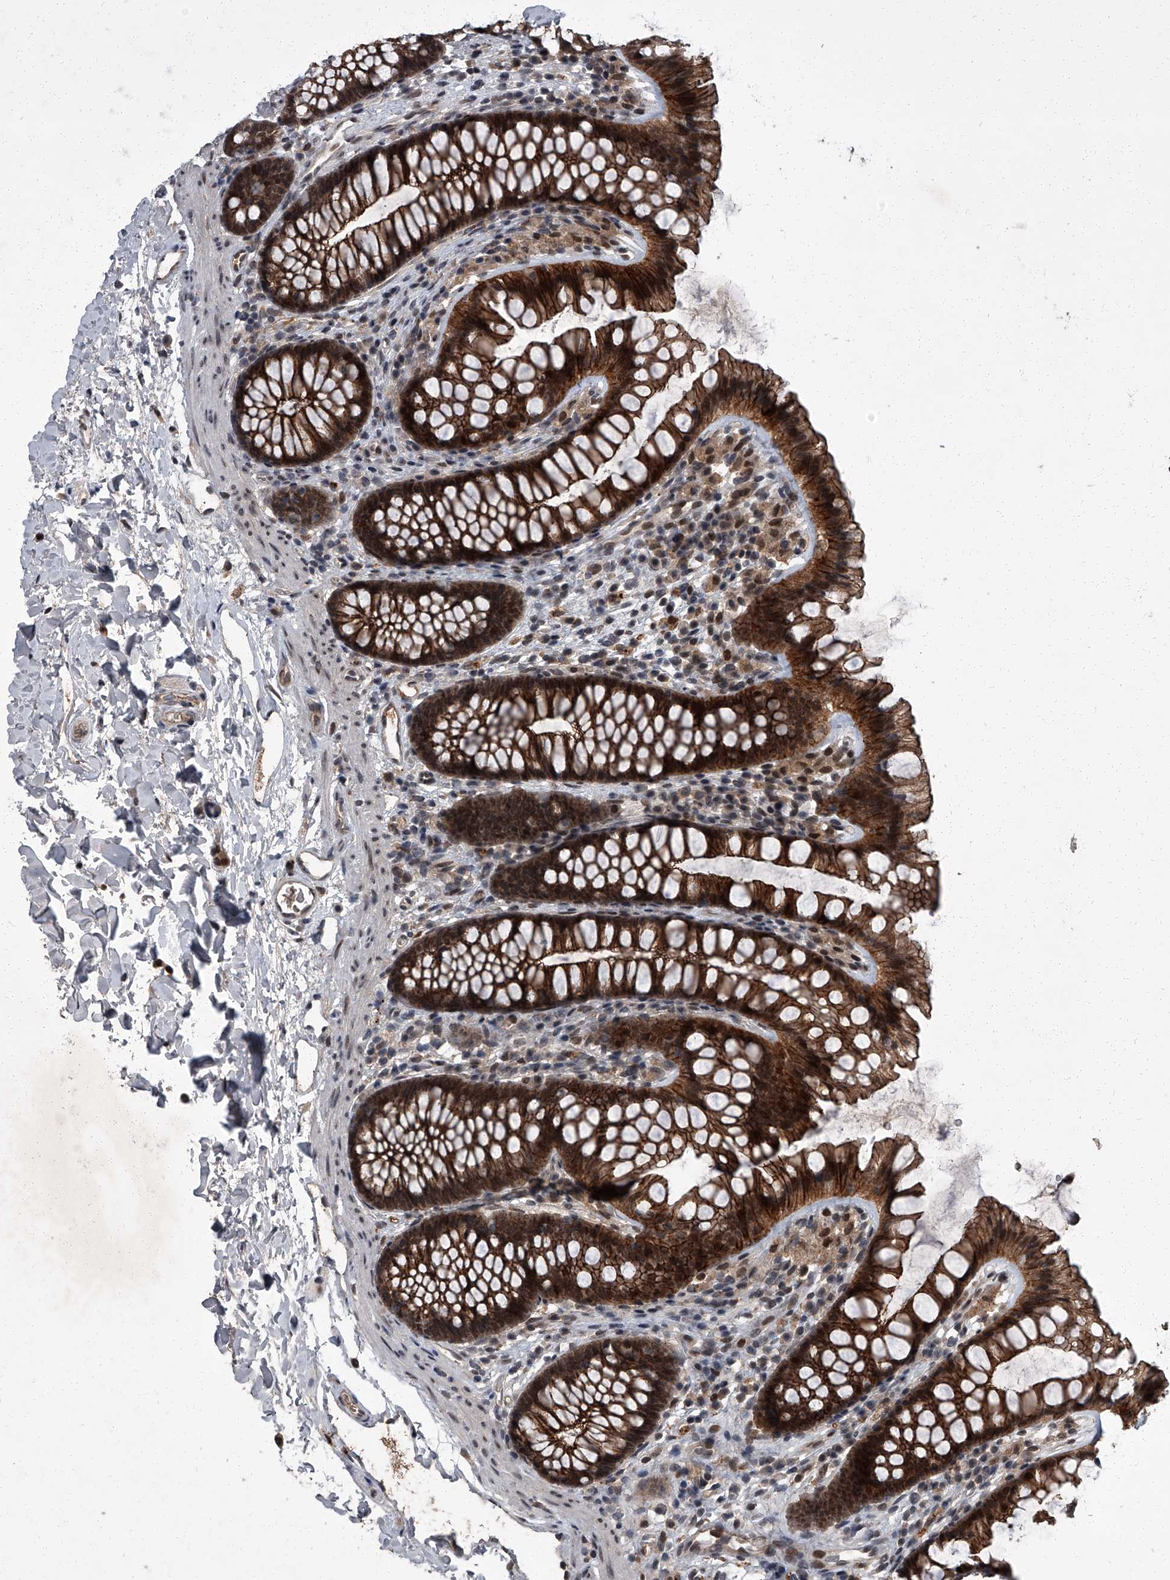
{"staining": {"intensity": "weak", "quantity": "25%-75%", "location": "cytoplasmic/membranous"}, "tissue": "colon", "cell_type": "Endothelial cells", "image_type": "normal", "snomed": [{"axis": "morphology", "description": "Normal tissue, NOS"}, {"axis": "topography", "description": "Colon"}], "caption": "A histopathology image of human colon stained for a protein shows weak cytoplasmic/membranous brown staining in endothelial cells.", "gene": "ZNF518B", "patient": {"sex": "female", "age": 62}}